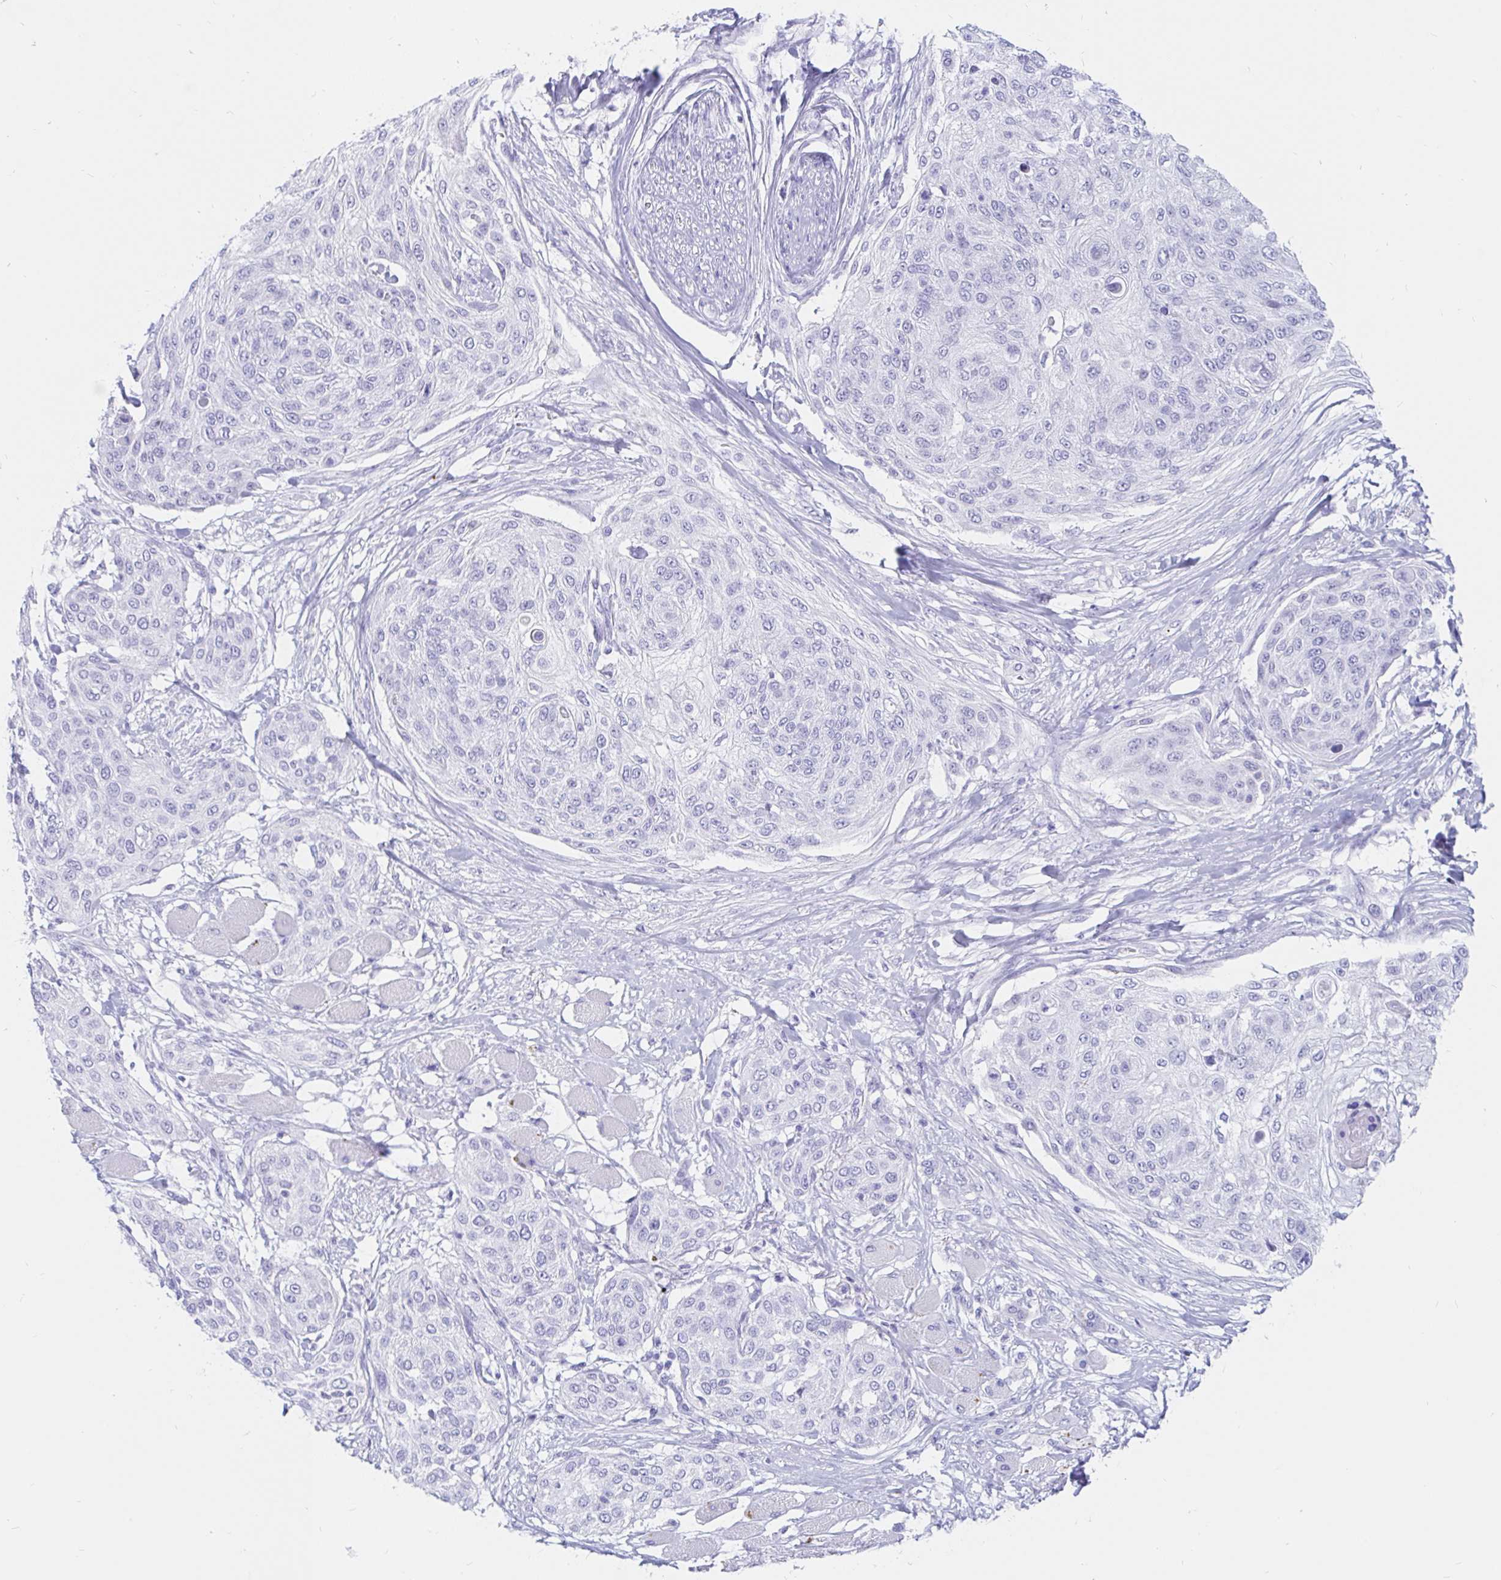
{"staining": {"intensity": "negative", "quantity": "none", "location": "none"}, "tissue": "skin cancer", "cell_type": "Tumor cells", "image_type": "cancer", "snomed": [{"axis": "morphology", "description": "Squamous cell carcinoma, NOS"}, {"axis": "topography", "description": "Skin"}], "caption": "The photomicrograph displays no significant positivity in tumor cells of skin cancer.", "gene": "OR6T1", "patient": {"sex": "female", "age": 87}}